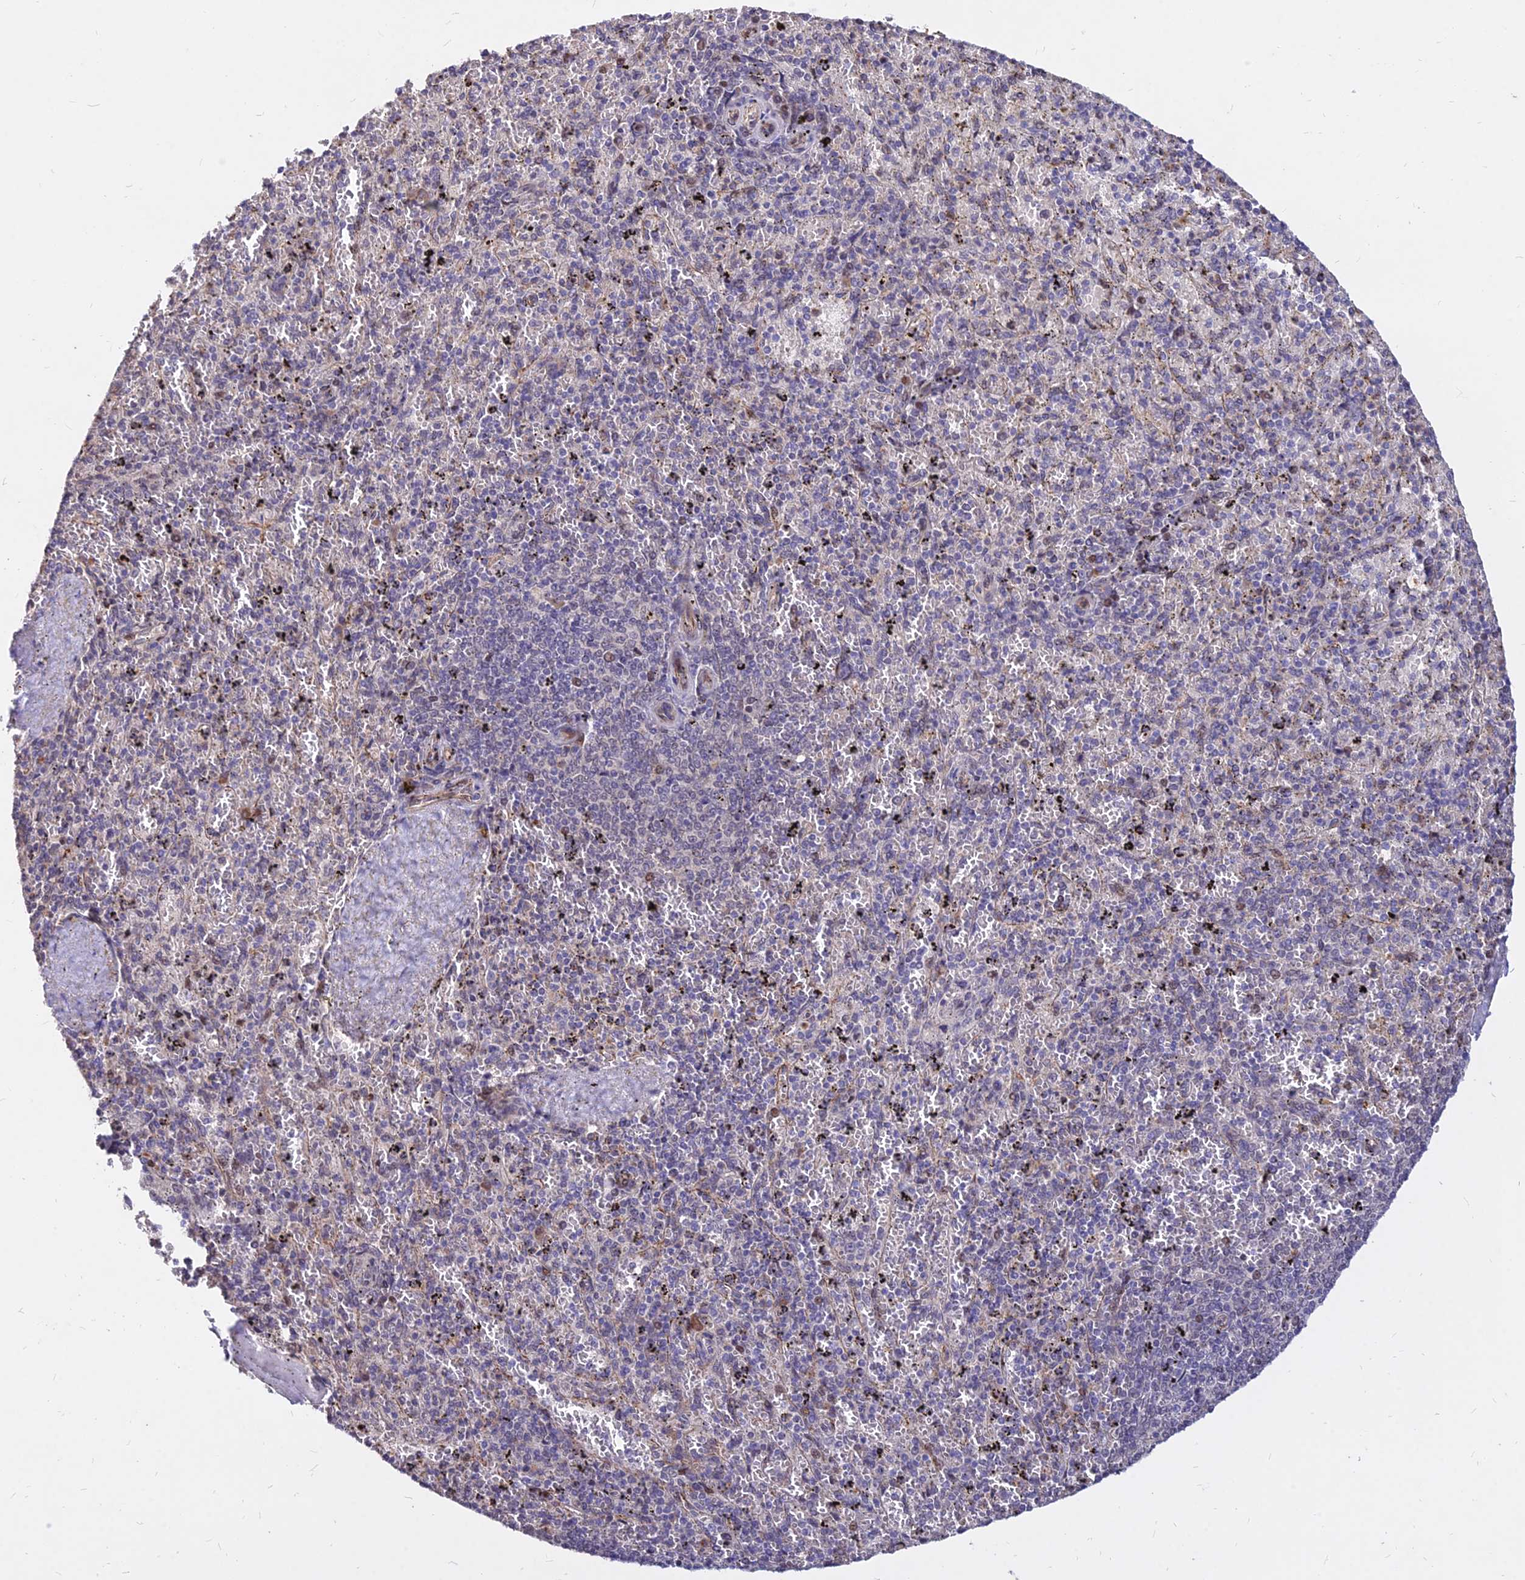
{"staining": {"intensity": "negative", "quantity": "none", "location": "none"}, "tissue": "spleen", "cell_type": "Cells in red pulp", "image_type": "normal", "snomed": [{"axis": "morphology", "description": "Normal tissue, NOS"}, {"axis": "topography", "description": "Spleen"}], "caption": "A photomicrograph of human spleen is negative for staining in cells in red pulp. Brightfield microscopy of immunohistochemistry stained with DAB (brown) and hematoxylin (blue), captured at high magnification.", "gene": "C11orf68", "patient": {"sex": "male", "age": 82}}